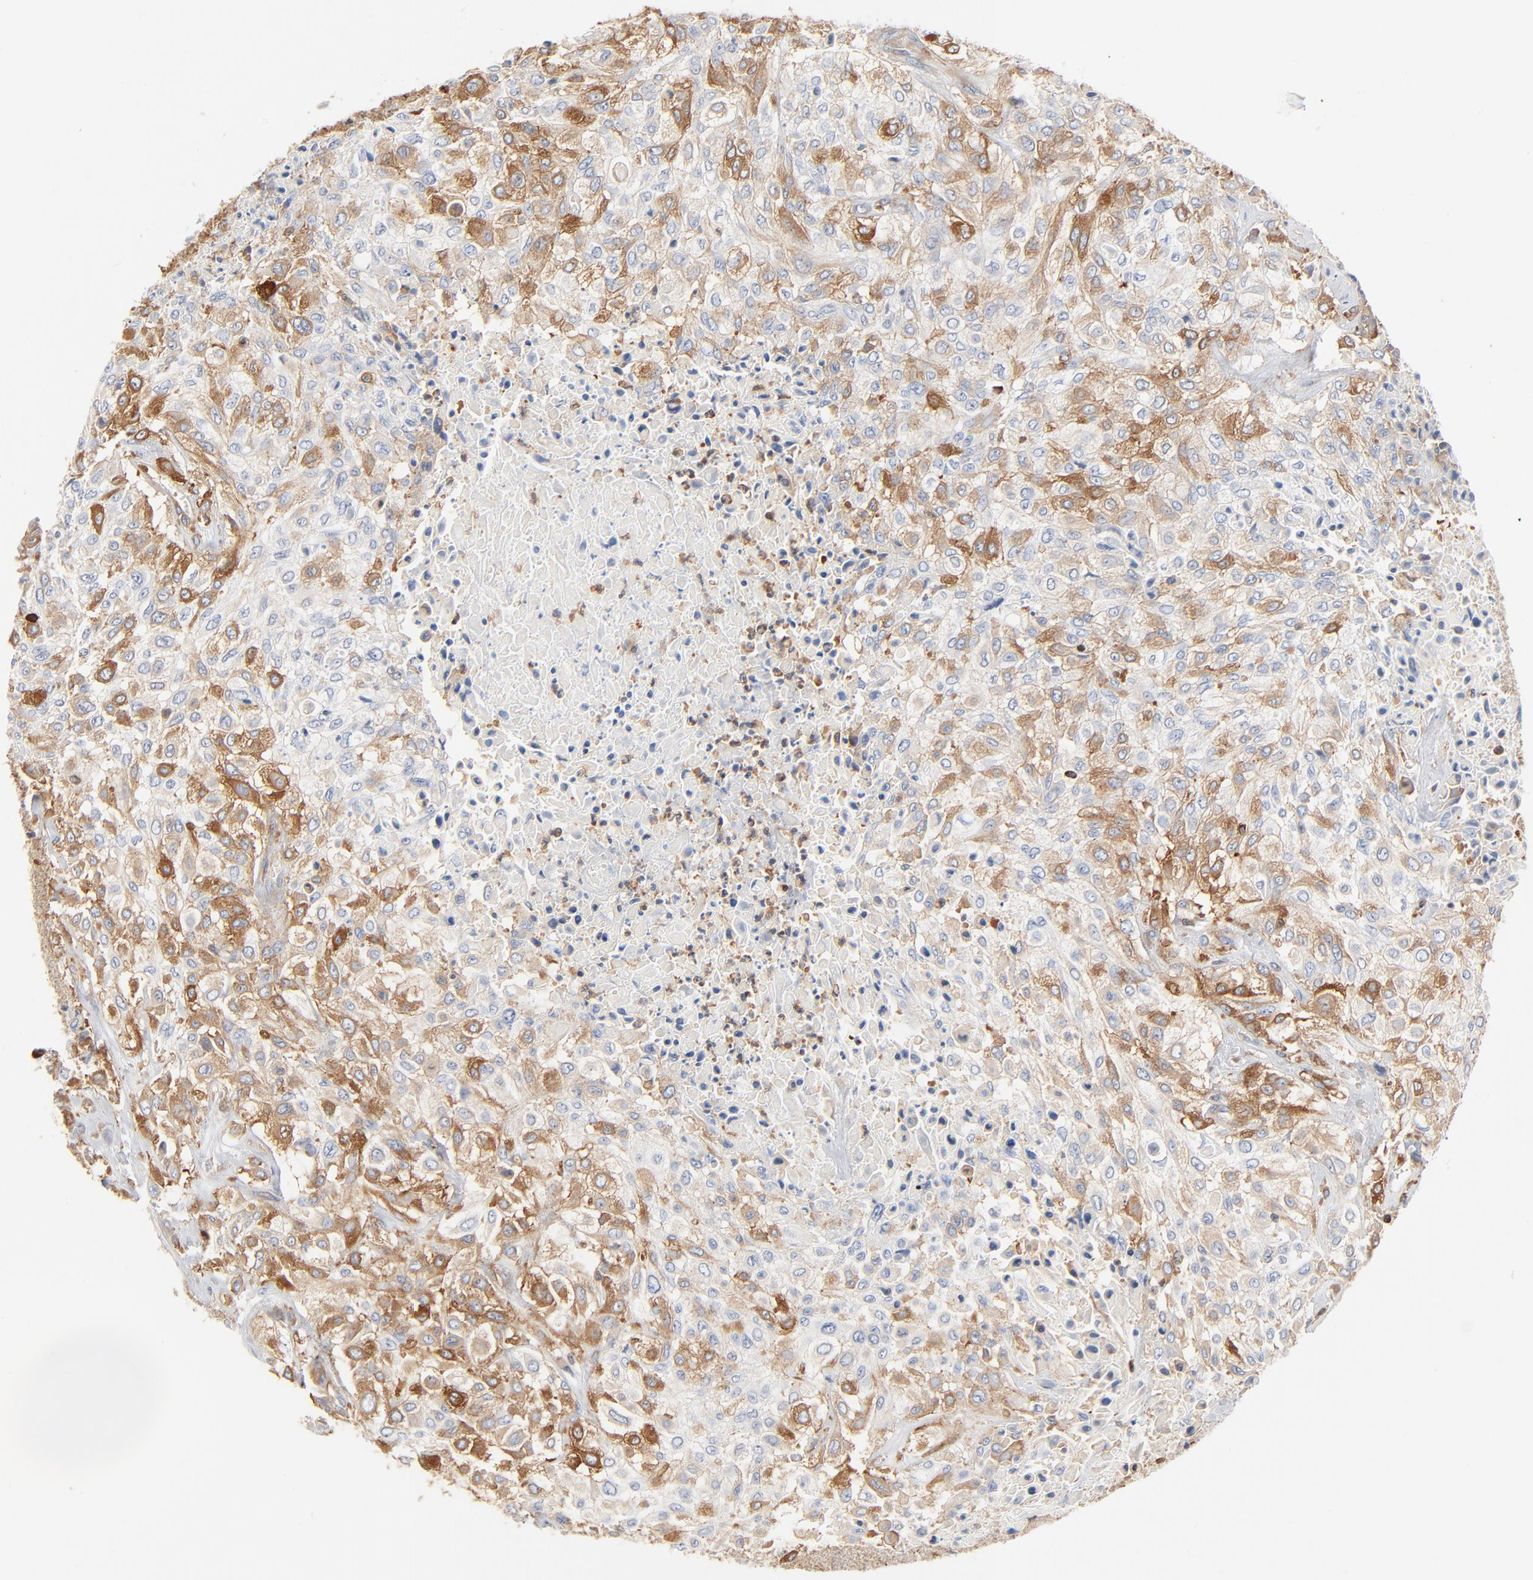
{"staining": {"intensity": "moderate", "quantity": ">75%", "location": "cytoplasmic/membranous"}, "tissue": "urothelial cancer", "cell_type": "Tumor cells", "image_type": "cancer", "snomed": [{"axis": "morphology", "description": "Urothelial carcinoma, High grade"}, {"axis": "topography", "description": "Urinary bladder"}], "caption": "Immunohistochemistry photomicrograph of neoplastic tissue: urothelial carcinoma (high-grade) stained using IHC reveals medium levels of moderate protein expression localized specifically in the cytoplasmic/membranous of tumor cells, appearing as a cytoplasmic/membranous brown color.", "gene": "SH3KBP1", "patient": {"sex": "male", "age": 57}}